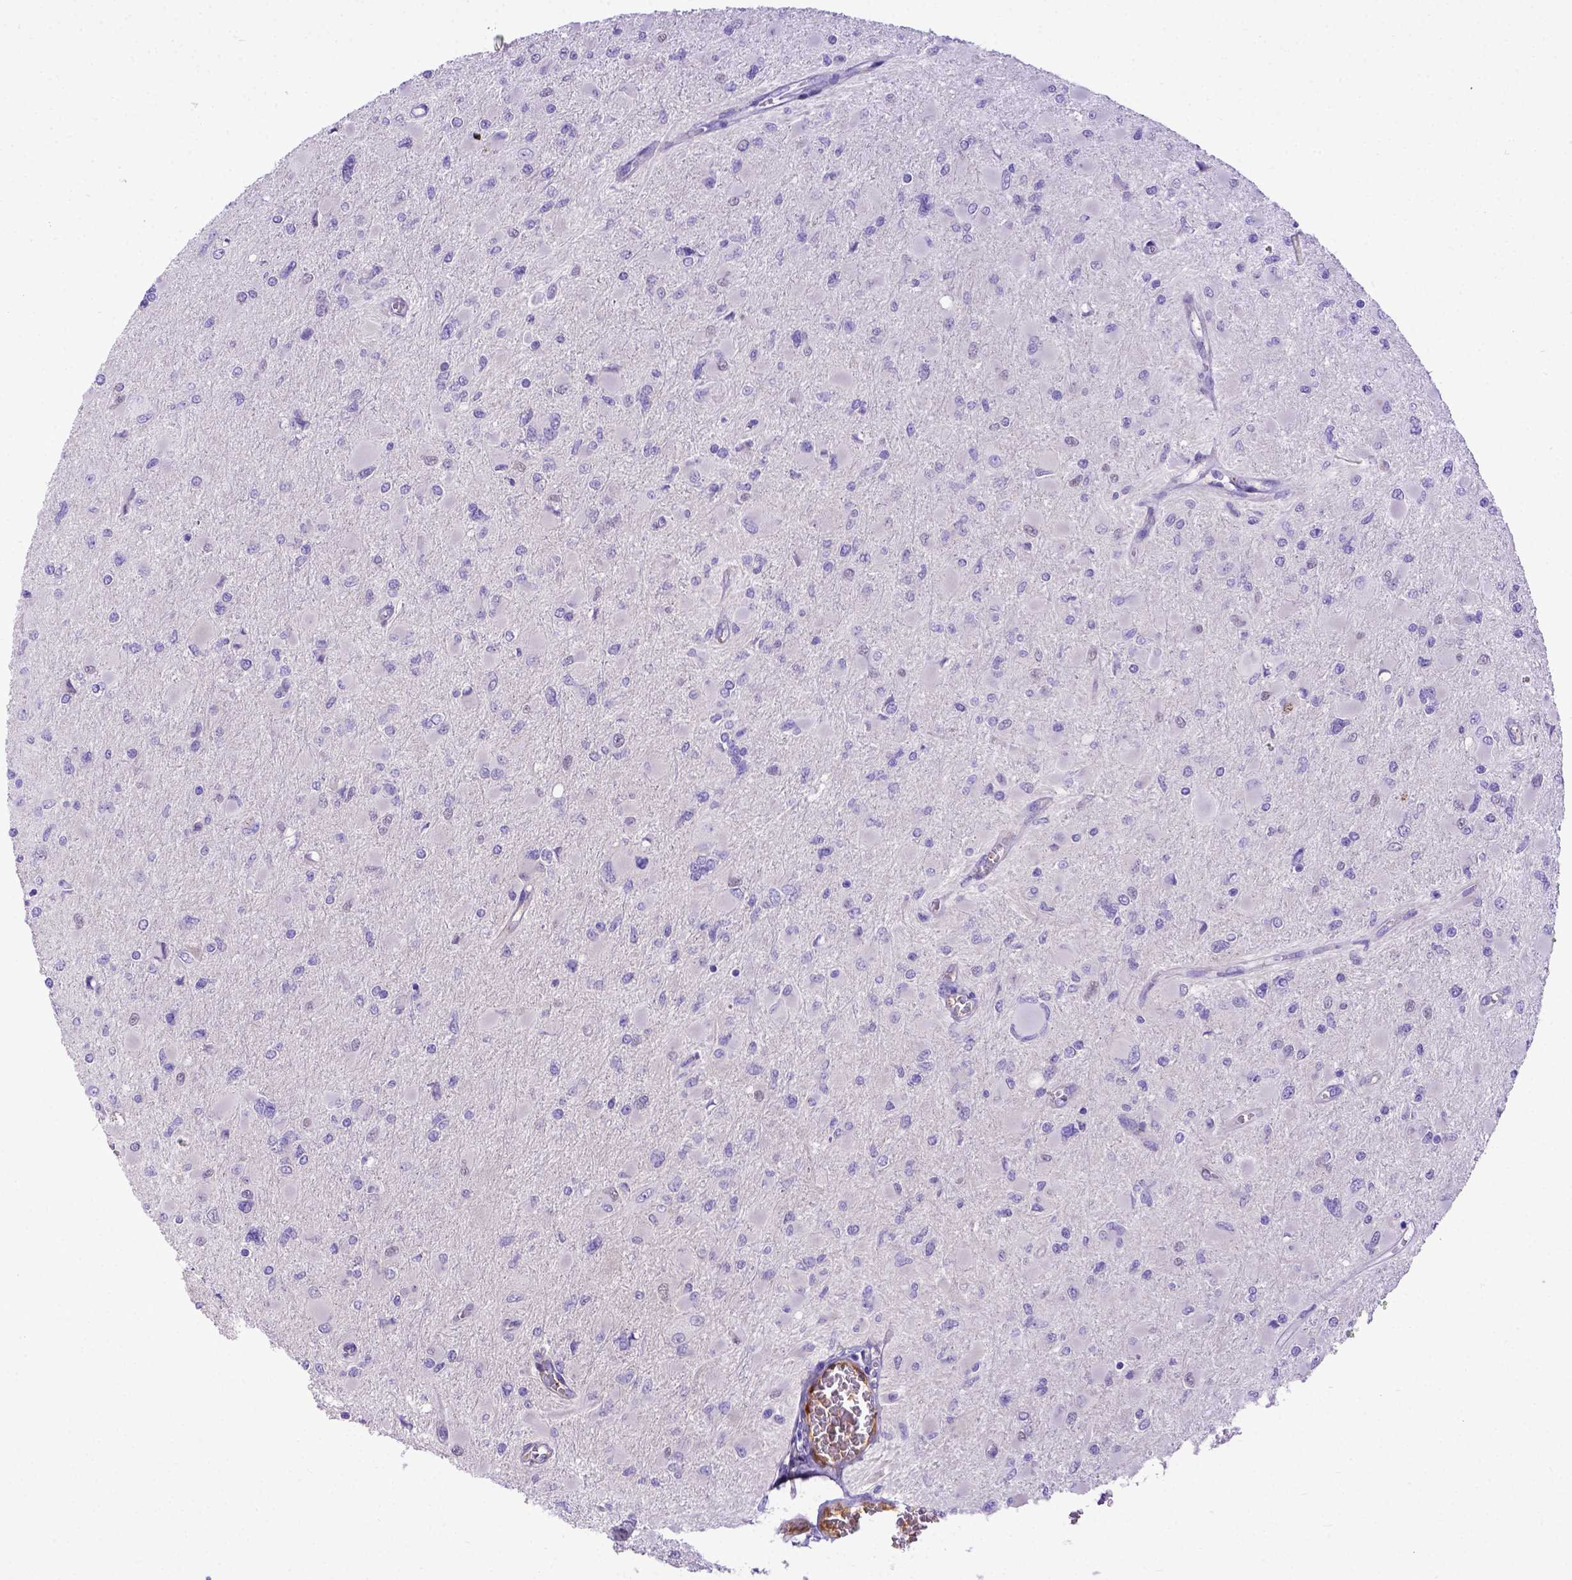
{"staining": {"intensity": "negative", "quantity": "none", "location": "none"}, "tissue": "glioma", "cell_type": "Tumor cells", "image_type": "cancer", "snomed": [{"axis": "morphology", "description": "Glioma, malignant, High grade"}, {"axis": "topography", "description": "Cerebral cortex"}], "caption": "Immunohistochemistry histopathology image of malignant high-grade glioma stained for a protein (brown), which displays no staining in tumor cells. Nuclei are stained in blue.", "gene": "CFAP300", "patient": {"sex": "female", "age": 36}}